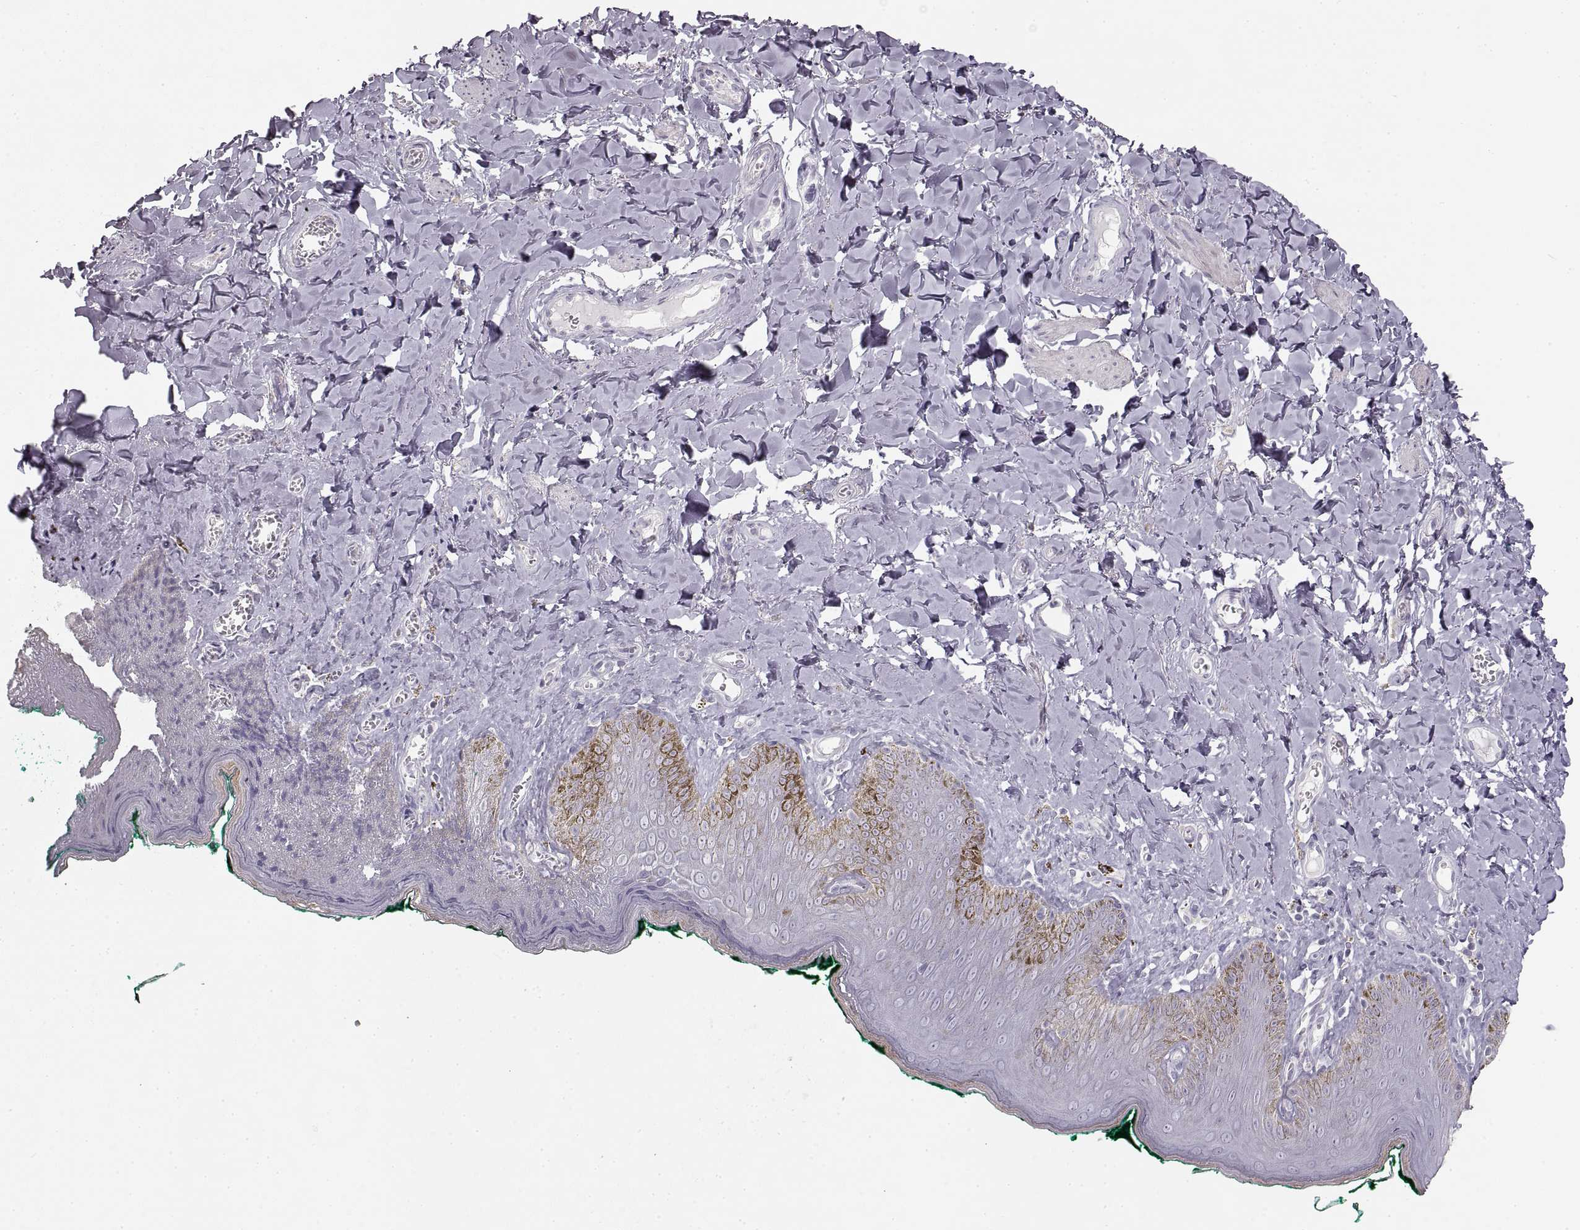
{"staining": {"intensity": "negative", "quantity": "none", "location": "none"}, "tissue": "skin", "cell_type": "Epidermal cells", "image_type": "normal", "snomed": [{"axis": "morphology", "description": "Normal tissue, NOS"}, {"axis": "topography", "description": "Vulva"}], "caption": "Immunohistochemical staining of benign human skin demonstrates no significant staining in epidermal cells. (DAB (3,3'-diaminobenzidine) immunohistochemistry, high magnification).", "gene": "ZP3", "patient": {"sex": "female", "age": 66}}